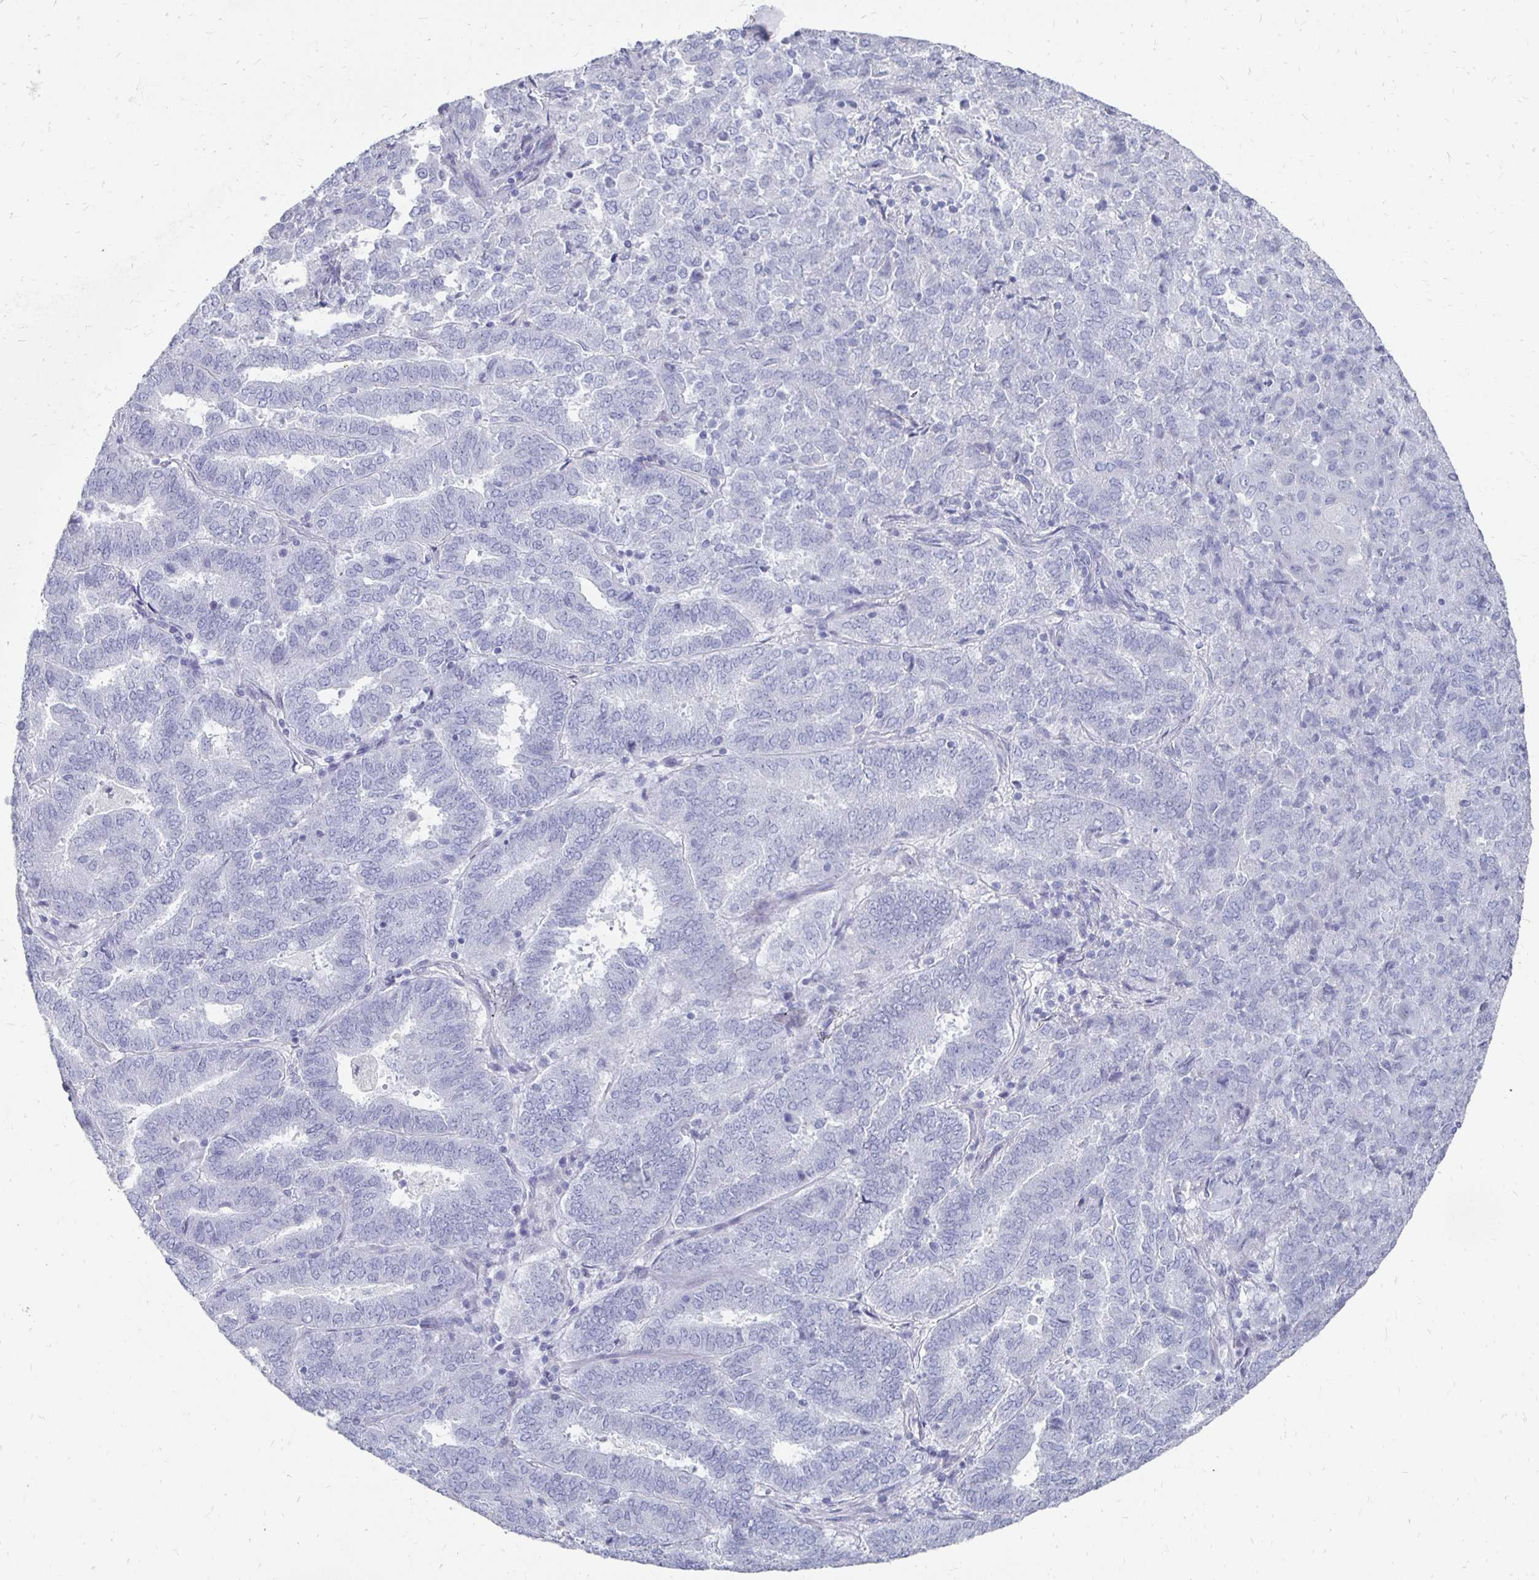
{"staining": {"intensity": "negative", "quantity": "none", "location": "none"}, "tissue": "endometrial cancer", "cell_type": "Tumor cells", "image_type": "cancer", "snomed": [{"axis": "morphology", "description": "Adenocarcinoma, NOS"}, {"axis": "topography", "description": "Endometrium"}], "caption": "Immunohistochemistry of endometrial cancer (adenocarcinoma) displays no expression in tumor cells.", "gene": "SYCP3", "patient": {"sex": "female", "age": 72}}